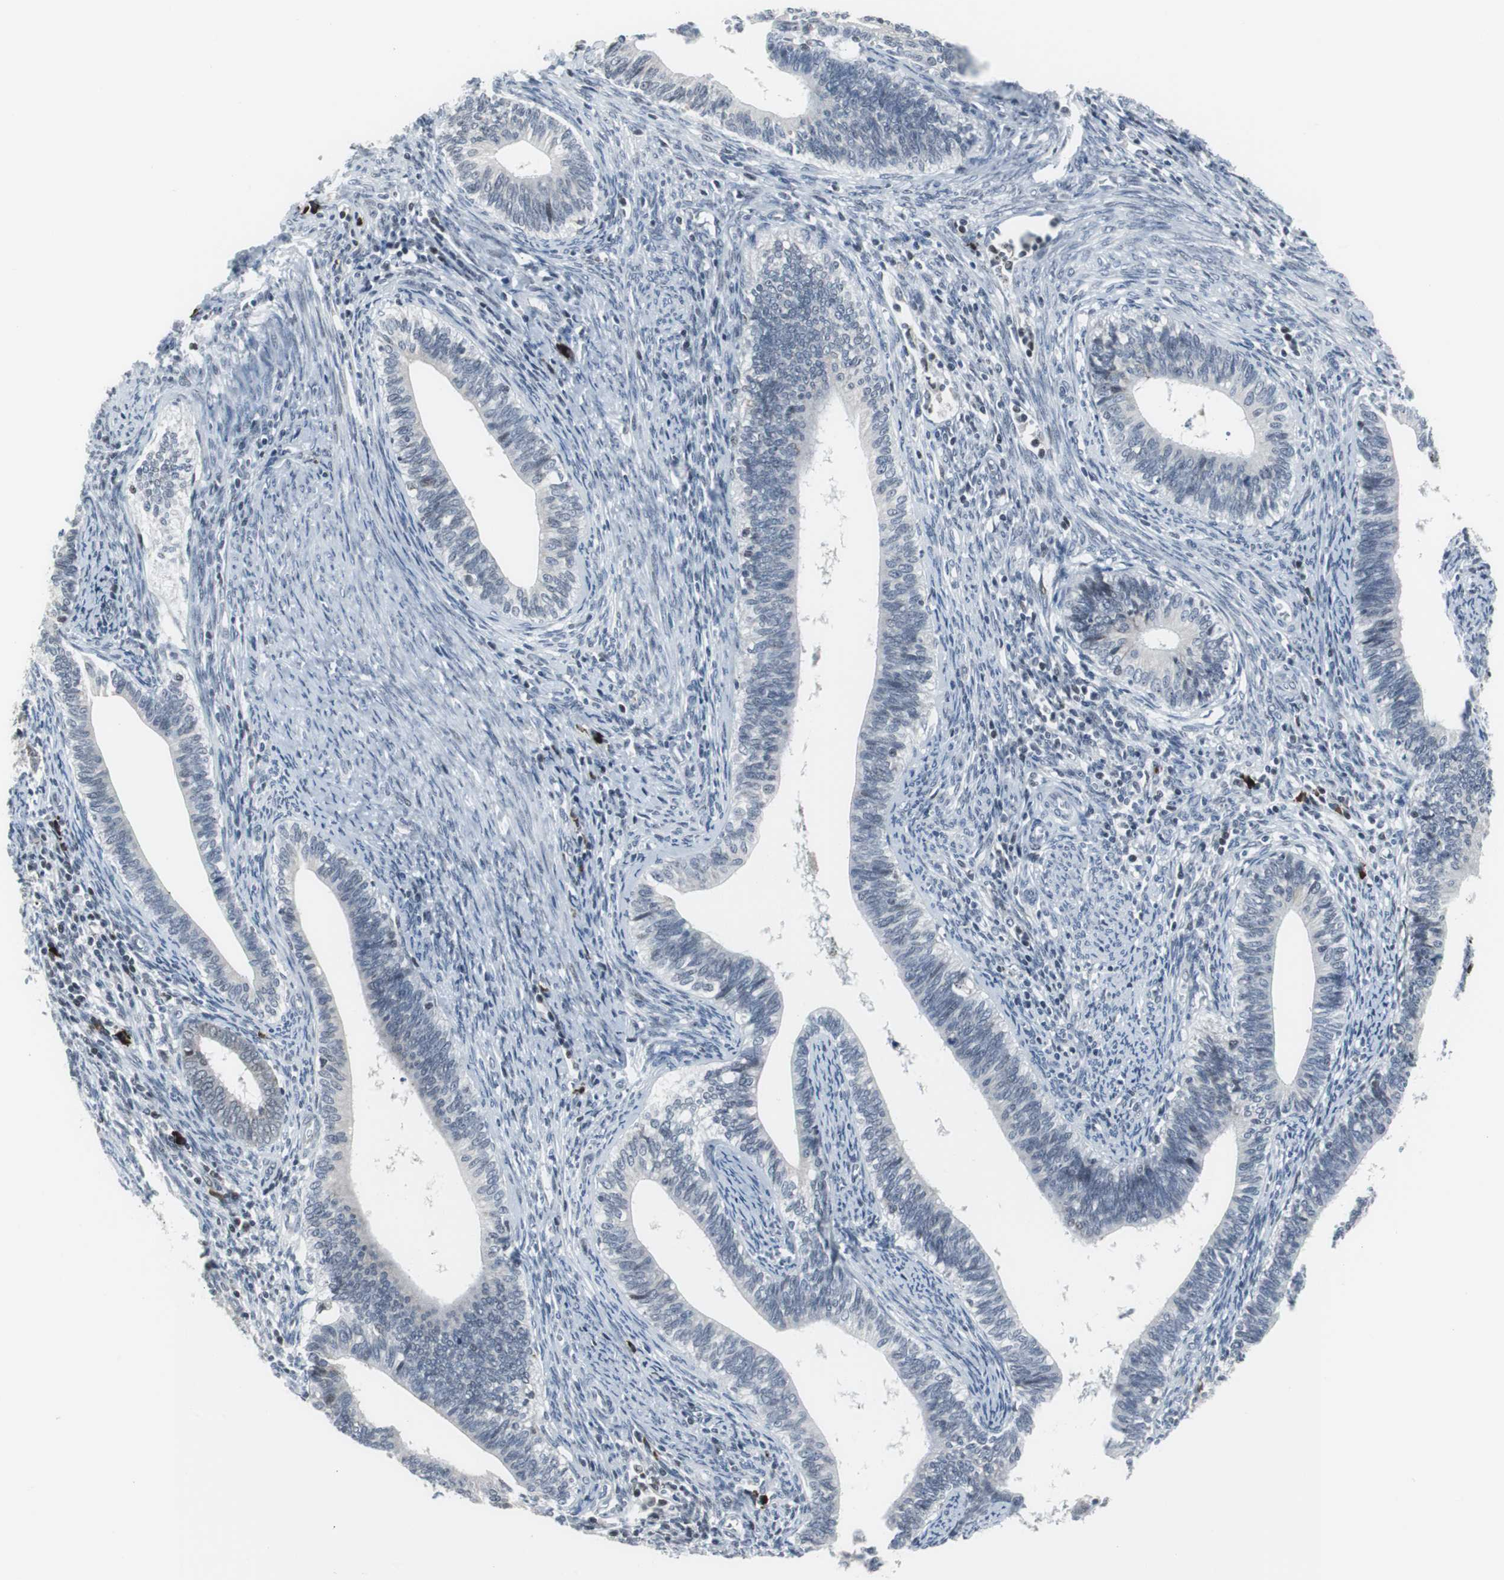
{"staining": {"intensity": "weak", "quantity": "<25%", "location": "nuclear"}, "tissue": "cervical cancer", "cell_type": "Tumor cells", "image_type": "cancer", "snomed": [{"axis": "morphology", "description": "Adenocarcinoma, NOS"}, {"axis": "topography", "description": "Cervix"}], "caption": "An IHC histopathology image of cervical cancer is shown. There is no staining in tumor cells of cervical cancer.", "gene": "DOK1", "patient": {"sex": "female", "age": 44}}